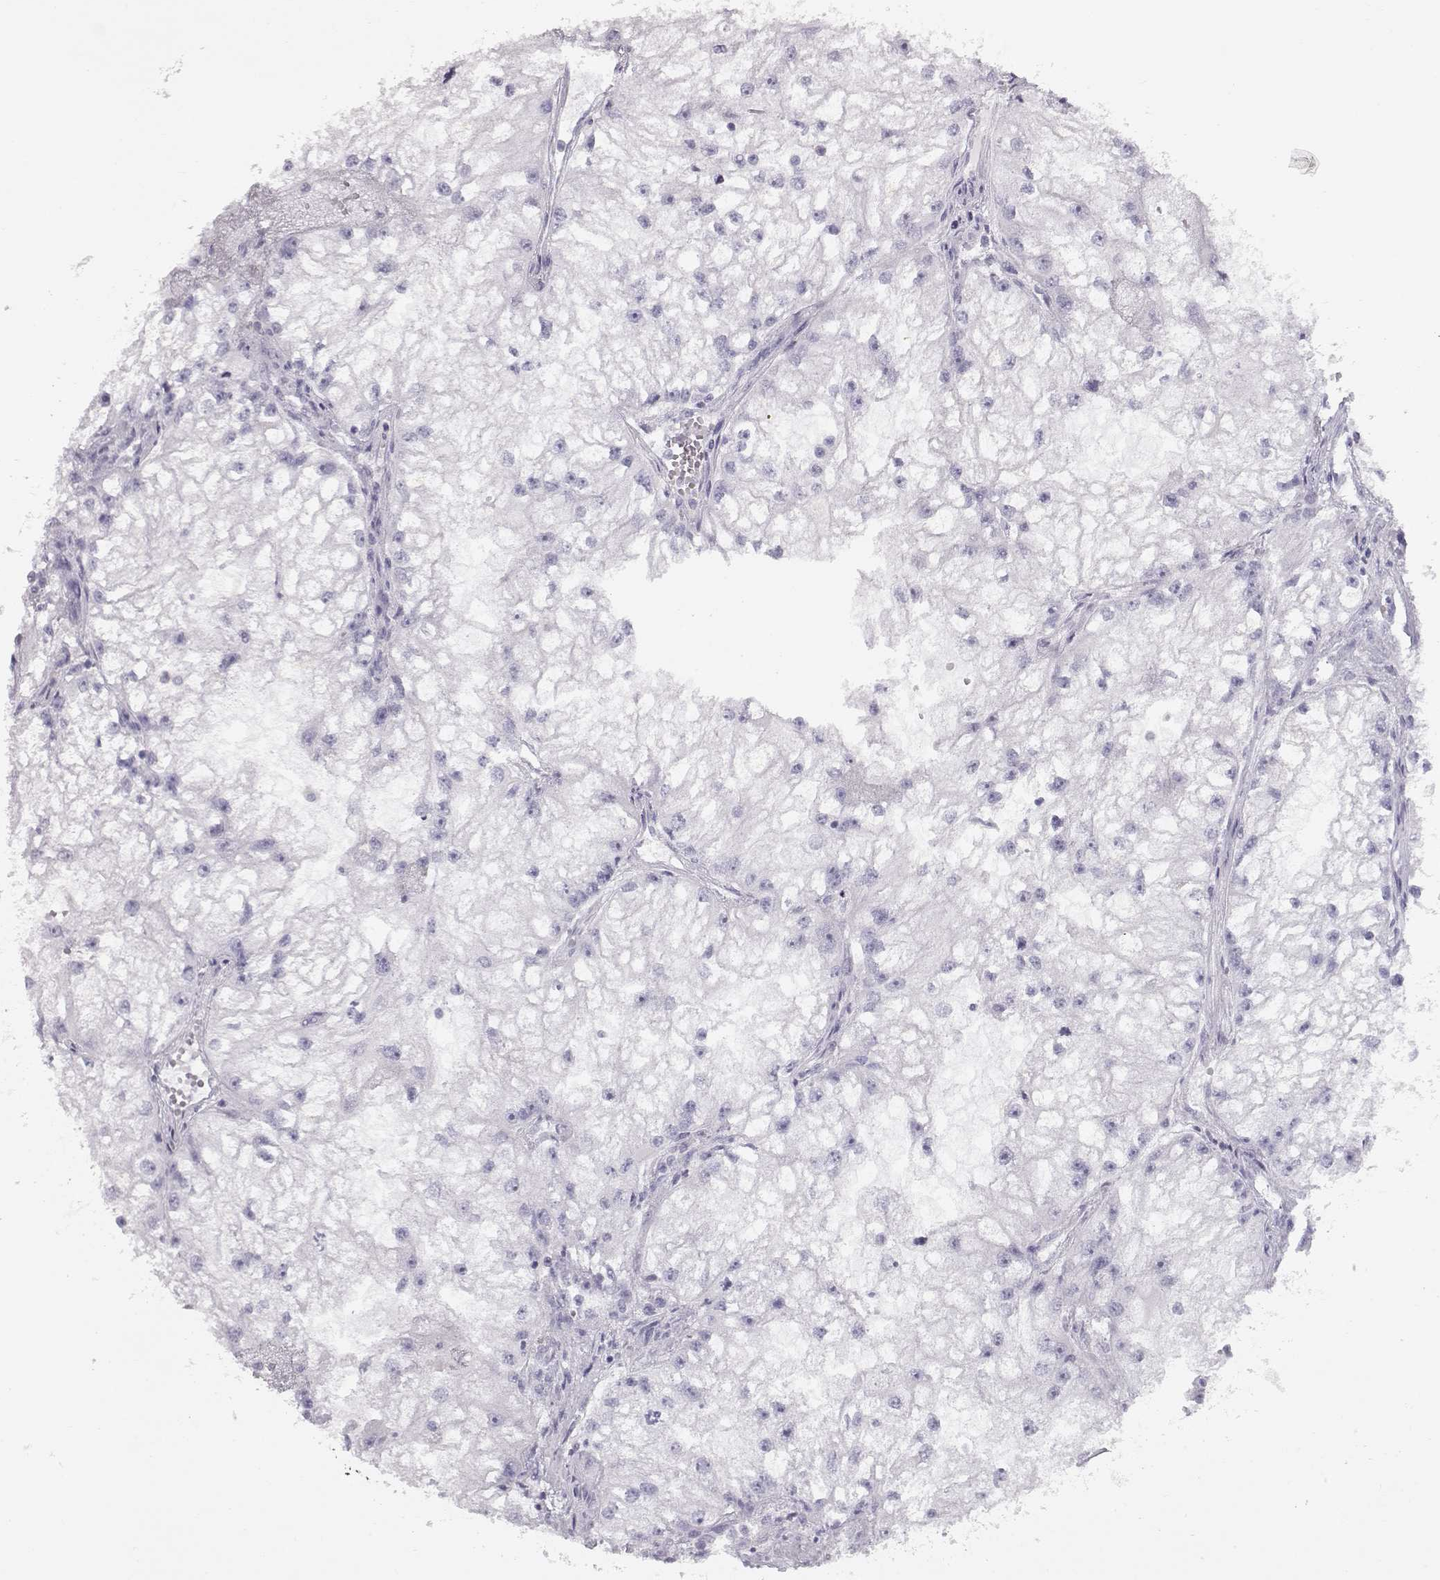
{"staining": {"intensity": "negative", "quantity": "none", "location": "none"}, "tissue": "renal cancer", "cell_type": "Tumor cells", "image_type": "cancer", "snomed": [{"axis": "morphology", "description": "Adenocarcinoma, NOS"}, {"axis": "topography", "description": "Kidney"}], "caption": "A photomicrograph of adenocarcinoma (renal) stained for a protein displays no brown staining in tumor cells. (DAB (3,3'-diaminobenzidine) immunohistochemistry, high magnification).", "gene": "MIP", "patient": {"sex": "male", "age": 59}}